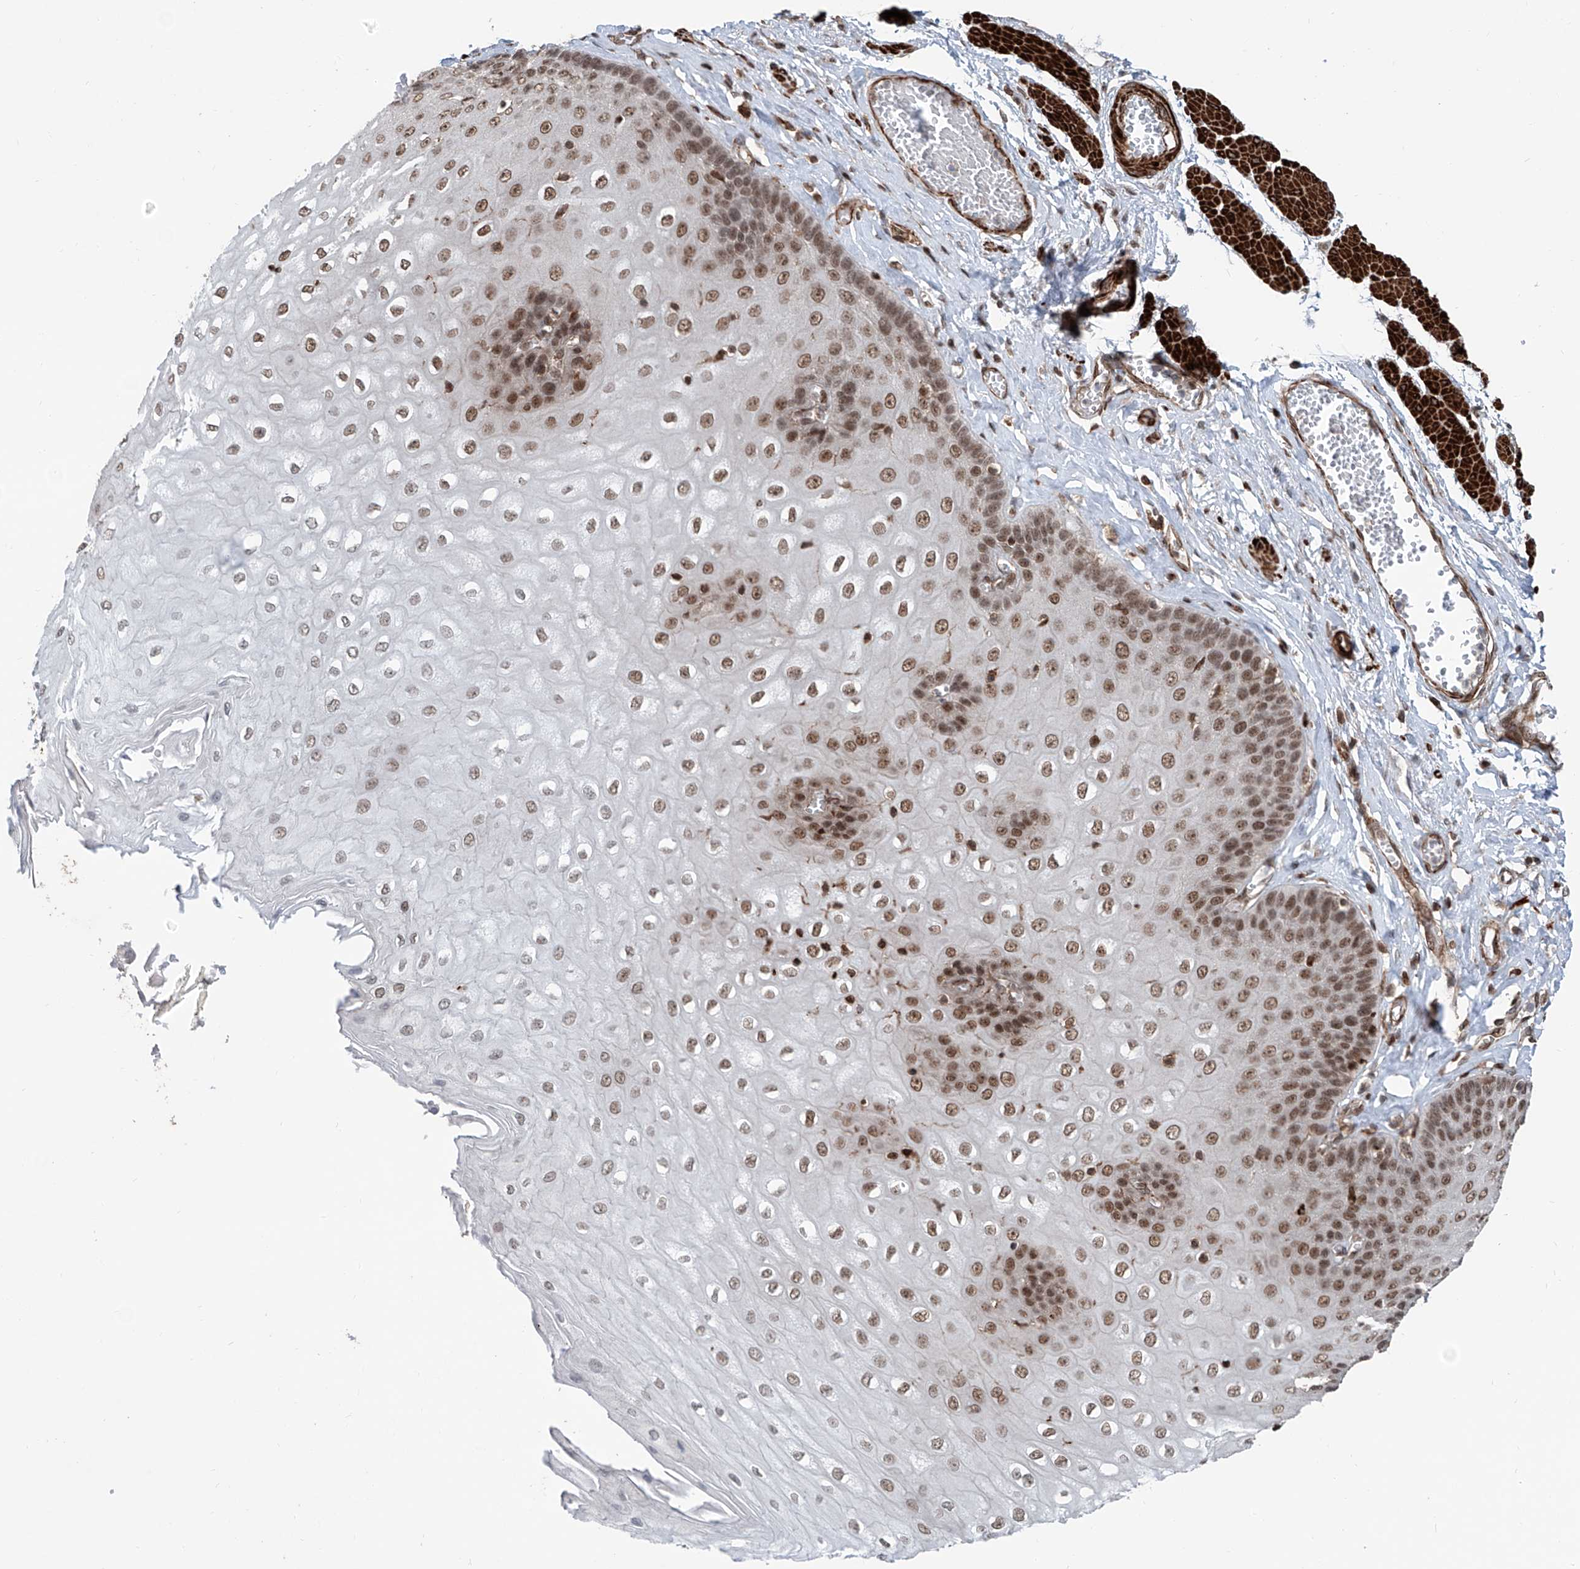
{"staining": {"intensity": "moderate", "quantity": ">75%", "location": "nuclear"}, "tissue": "esophagus", "cell_type": "Squamous epithelial cells", "image_type": "normal", "snomed": [{"axis": "morphology", "description": "Normal tissue, NOS"}, {"axis": "topography", "description": "Esophagus"}], "caption": "Moderate nuclear protein positivity is seen in about >75% of squamous epithelial cells in esophagus.", "gene": "SDE2", "patient": {"sex": "male", "age": 60}}